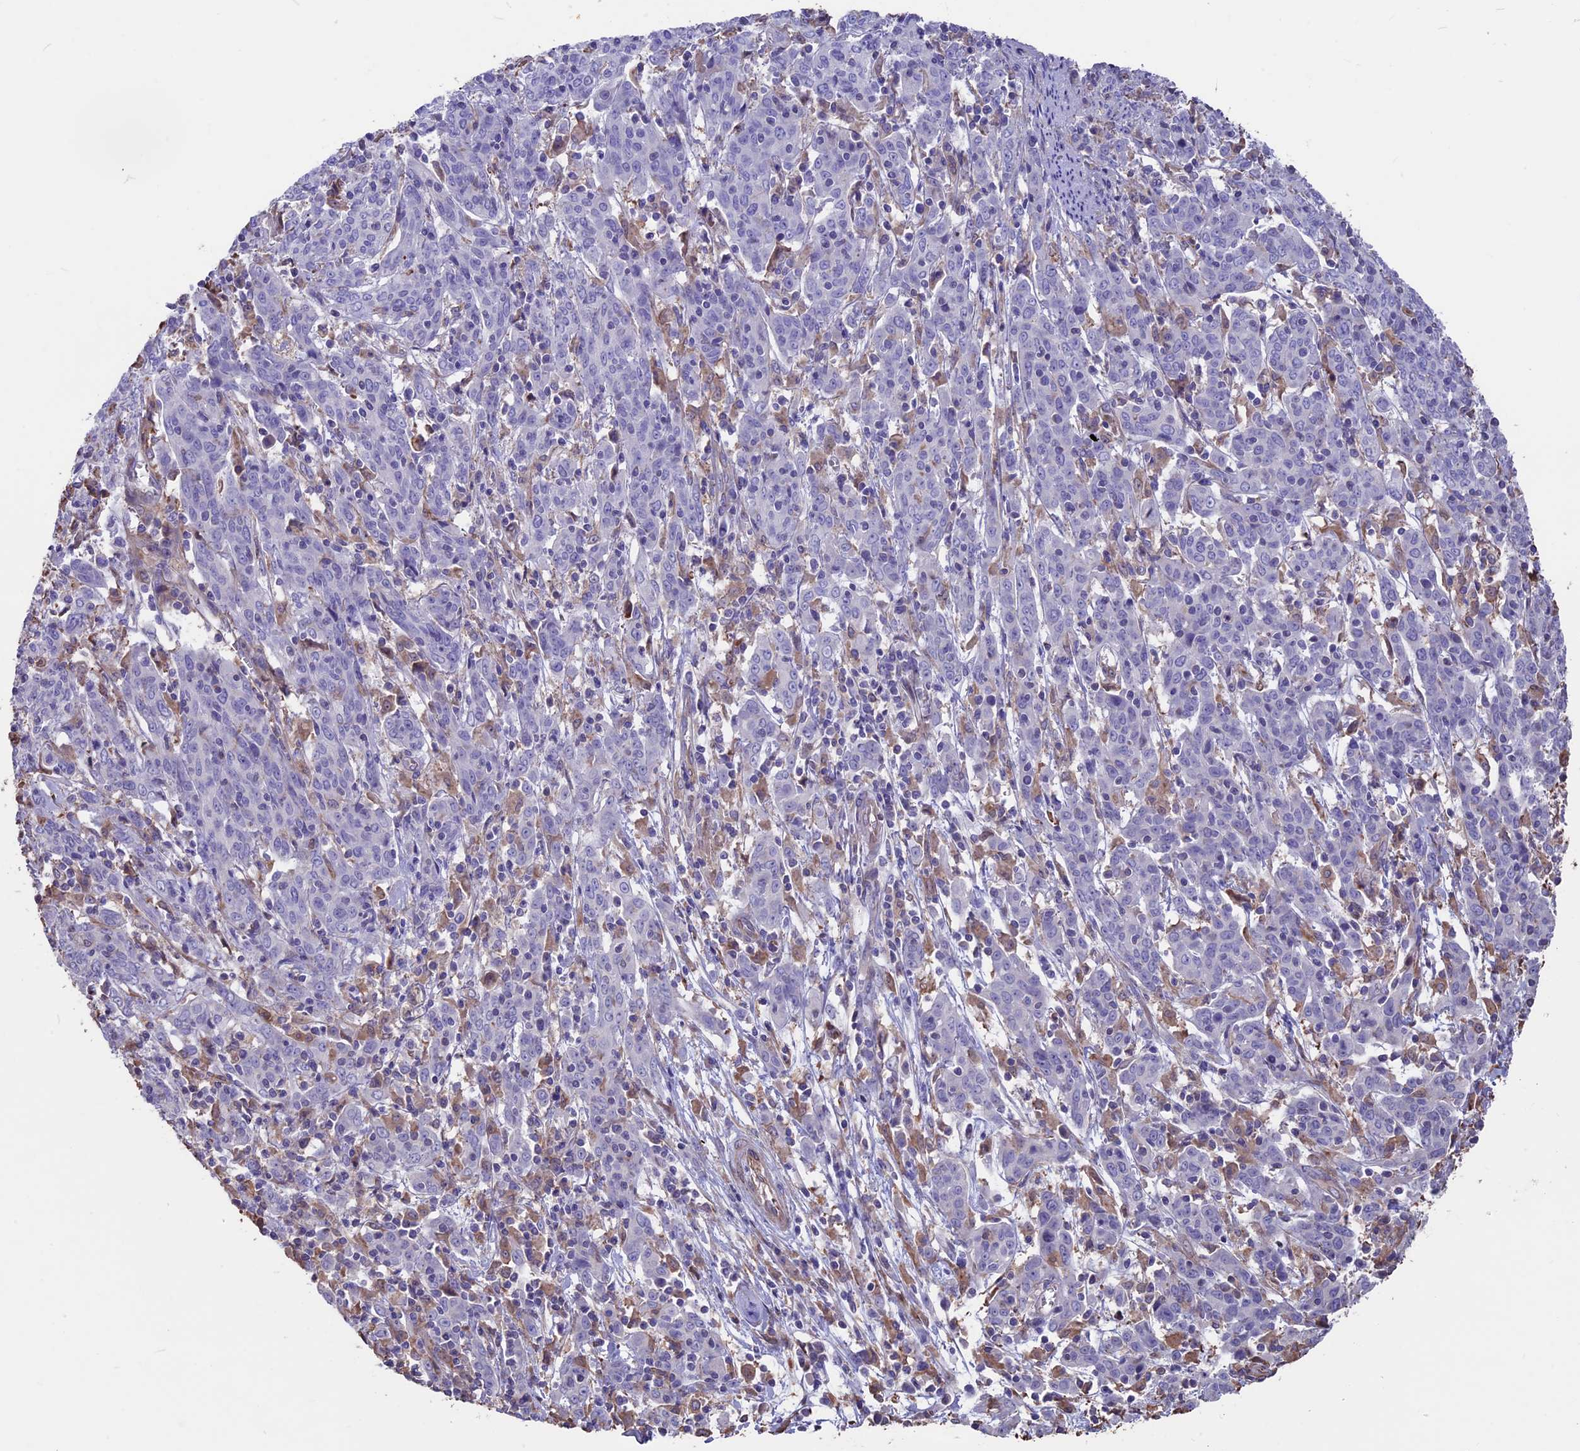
{"staining": {"intensity": "negative", "quantity": "none", "location": "none"}, "tissue": "cervical cancer", "cell_type": "Tumor cells", "image_type": "cancer", "snomed": [{"axis": "morphology", "description": "Squamous cell carcinoma, NOS"}, {"axis": "topography", "description": "Cervix"}], "caption": "This is a image of IHC staining of squamous cell carcinoma (cervical), which shows no expression in tumor cells.", "gene": "SEH1L", "patient": {"sex": "female", "age": 67}}